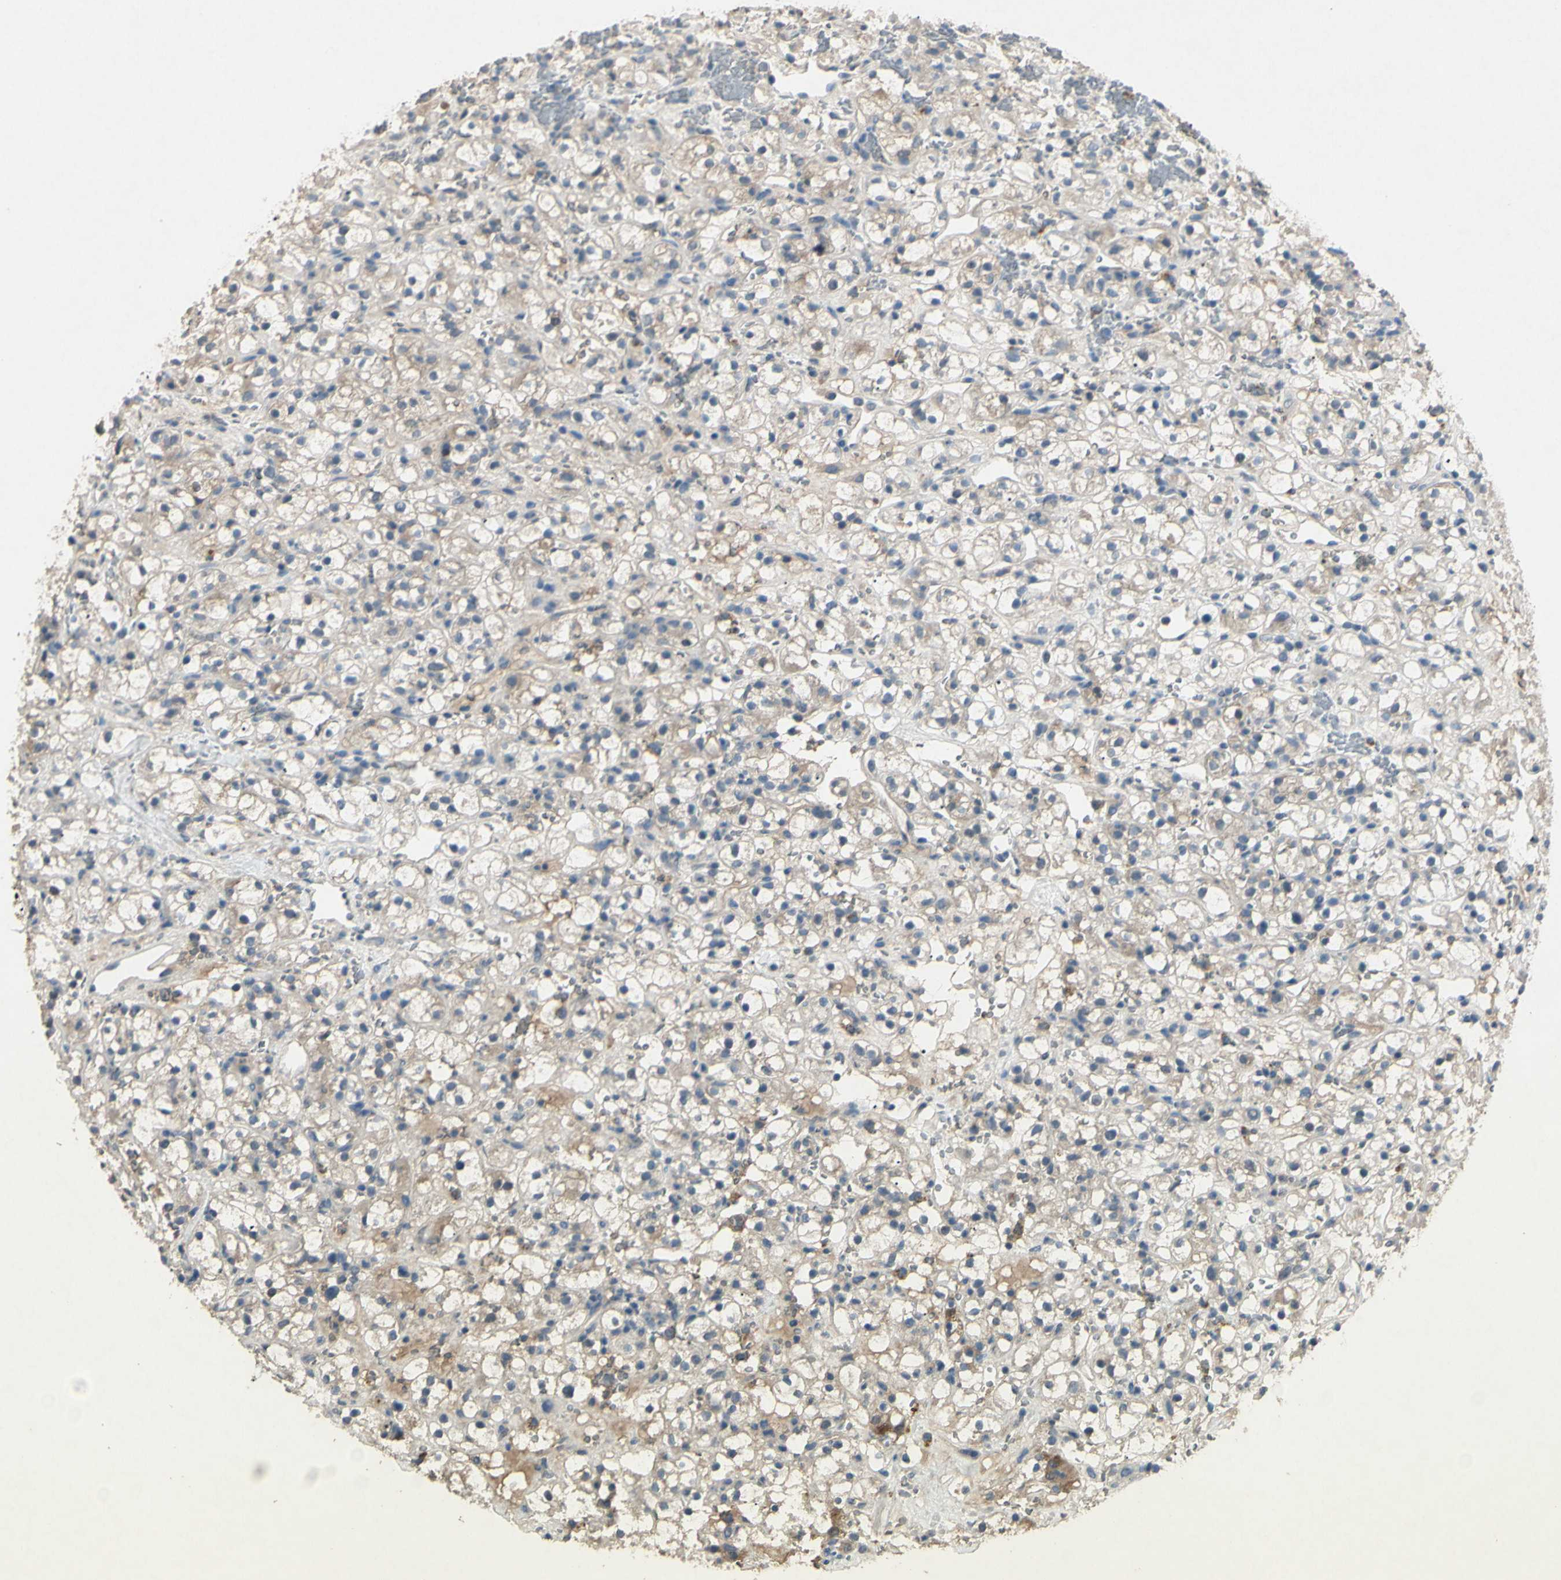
{"staining": {"intensity": "strong", "quantity": "25%-75%", "location": "cytoplasmic/membranous"}, "tissue": "renal cancer", "cell_type": "Tumor cells", "image_type": "cancer", "snomed": [{"axis": "morphology", "description": "Adenocarcinoma, NOS"}, {"axis": "topography", "description": "Kidney"}], "caption": "DAB immunohistochemical staining of human renal adenocarcinoma shows strong cytoplasmic/membranous protein staining in approximately 25%-75% of tumor cells.", "gene": "TIMM21", "patient": {"sex": "male", "age": 61}}